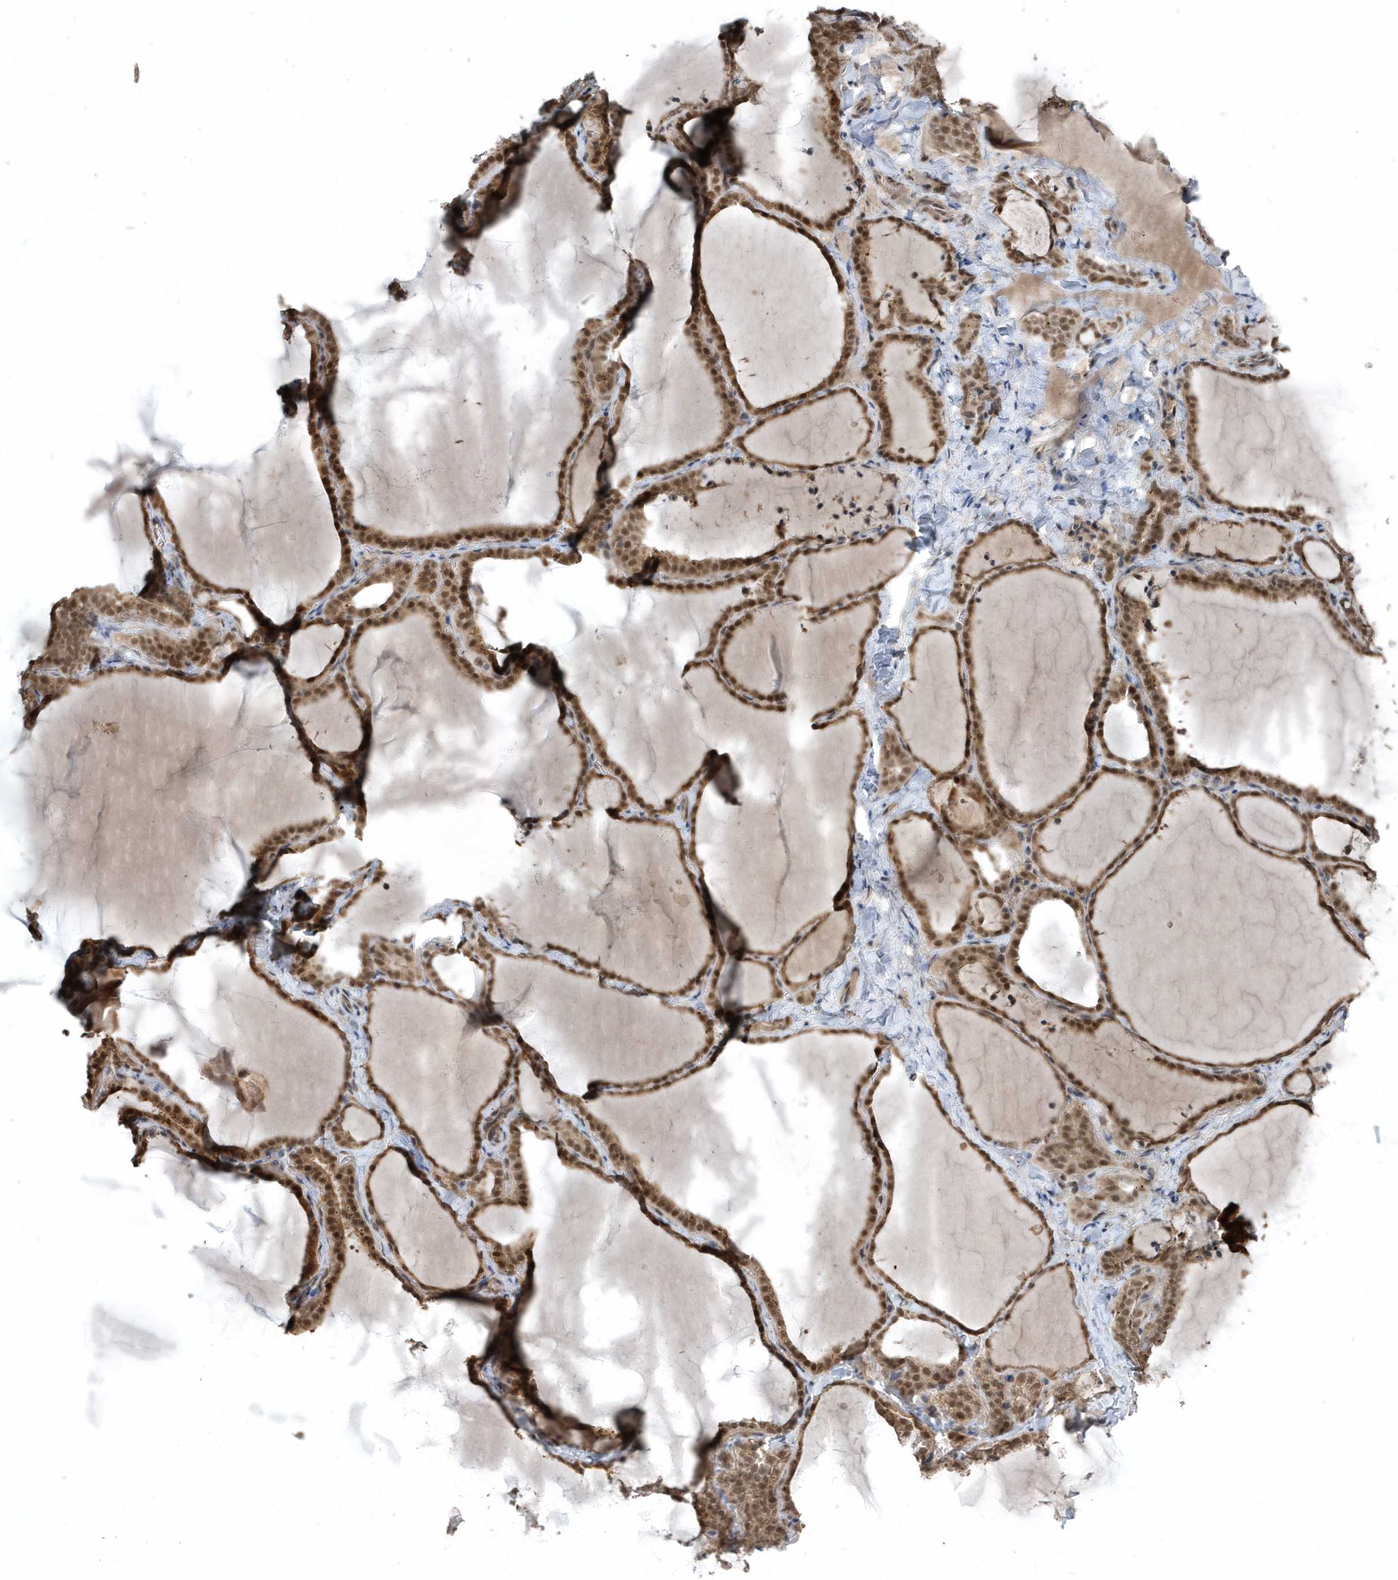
{"staining": {"intensity": "moderate", "quantity": ">75%", "location": "cytoplasmic/membranous,nuclear"}, "tissue": "thyroid gland", "cell_type": "Glandular cells", "image_type": "normal", "snomed": [{"axis": "morphology", "description": "Normal tissue, NOS"}, {"axis": "topography", "description": "Thyroid gland"}], "caption": "This image exhibits IHC staining of normal thyroid gland, with medium moderate cytoplasmic/membranous,nuclear staining in about >75% of glandular cells.", "gene": "QTRT2", "patient": {"sex": "female", "age": 22}}